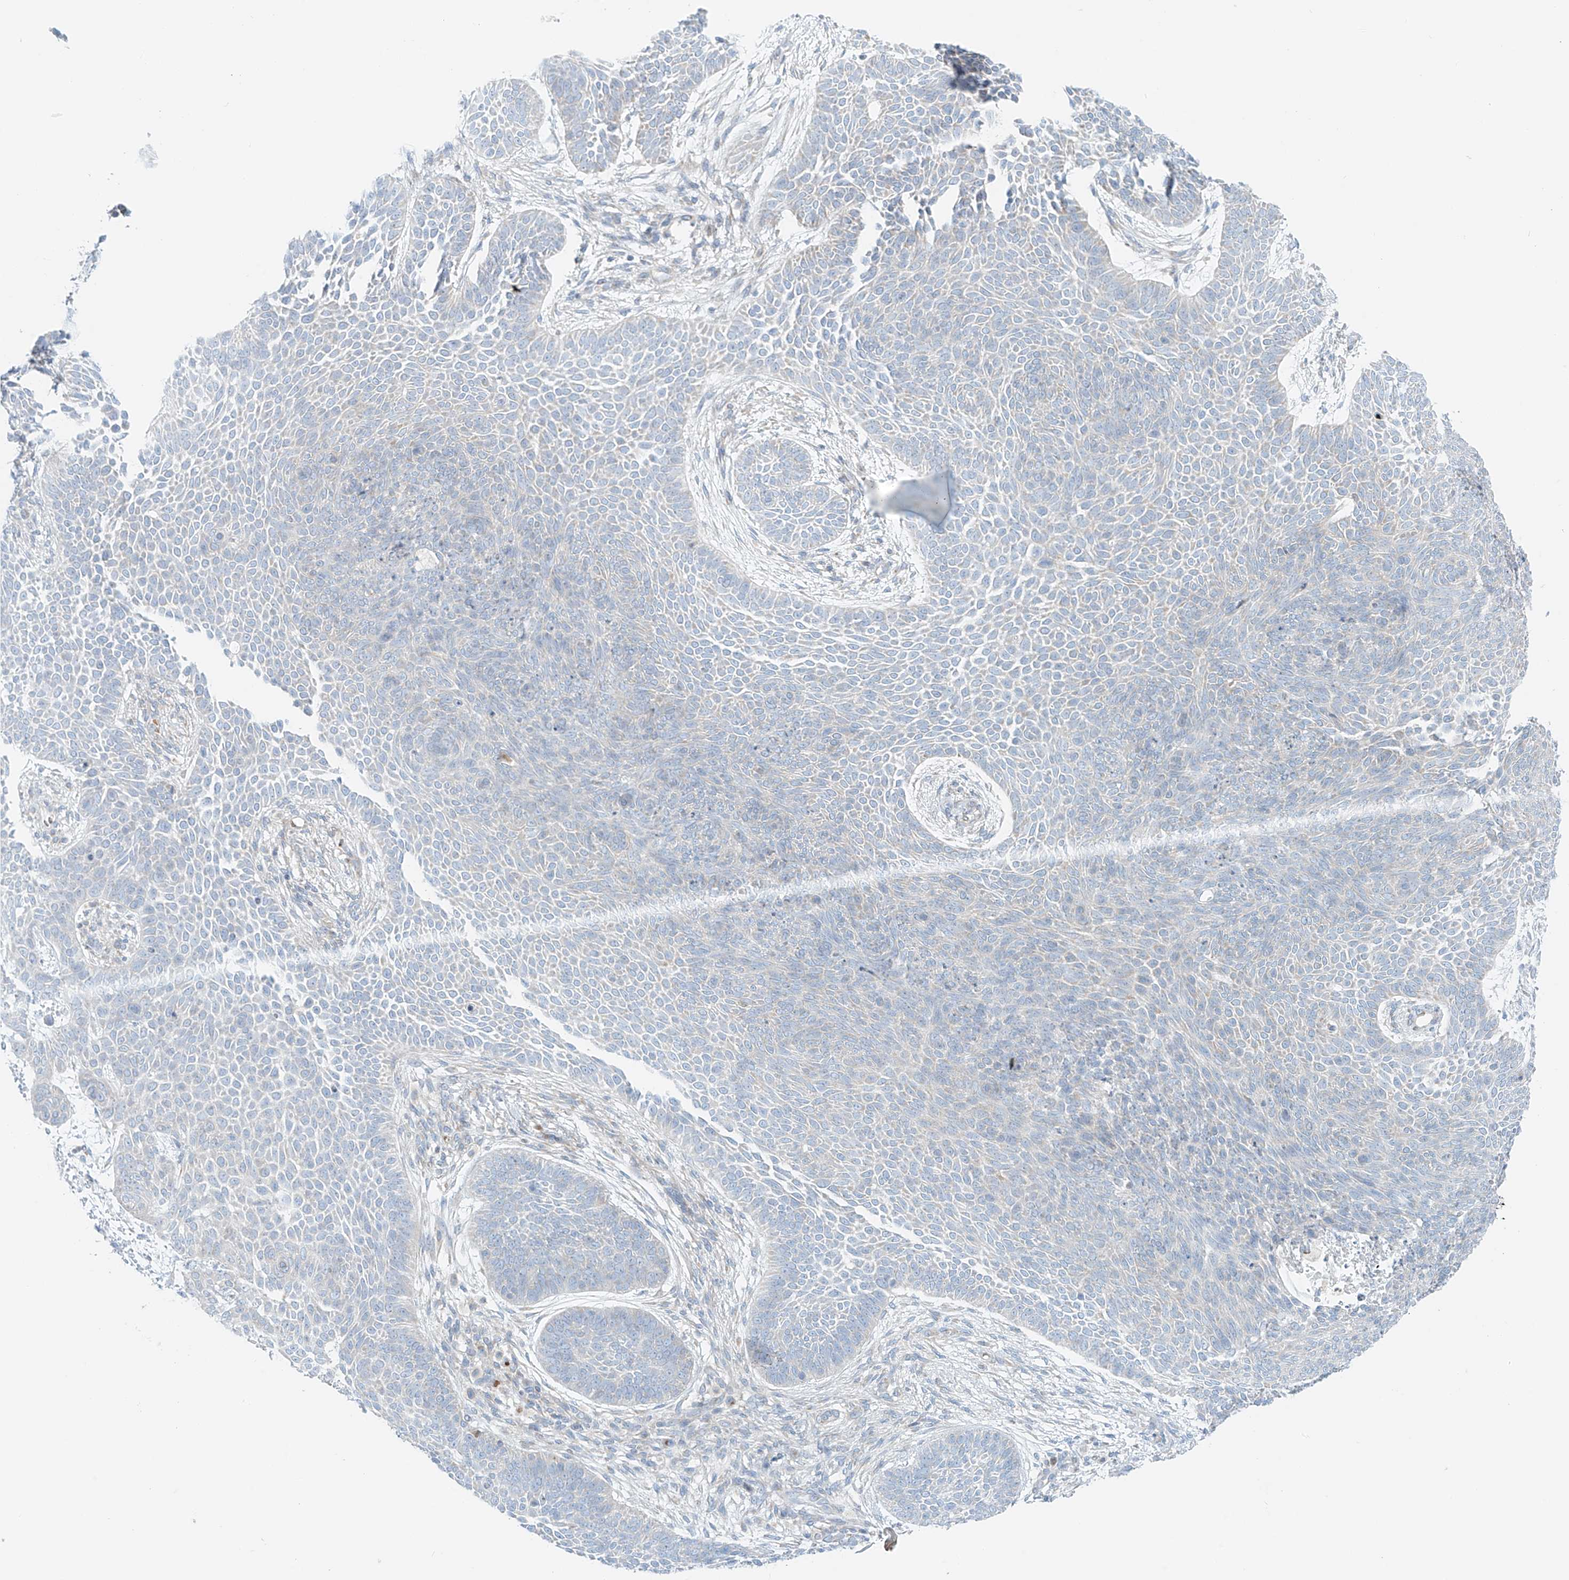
{"staining": {"intensity": "negative", "quantity": "none", "location": "none"}, "tissue": "skin cancer", "cell_type": "Tumor cells", "image_type": "cancer", "snomed": [{"axis": "morphology", "description": "Basal cell carcinoma"}, {"axis": "topography", "description": "Skin"}], "caption": "Immunohistochemical staining of skin cancer reveals no significant positivity in tumor cells.", "gene": "EIPR1", "patient": {"sex": "male", "age": 85}}